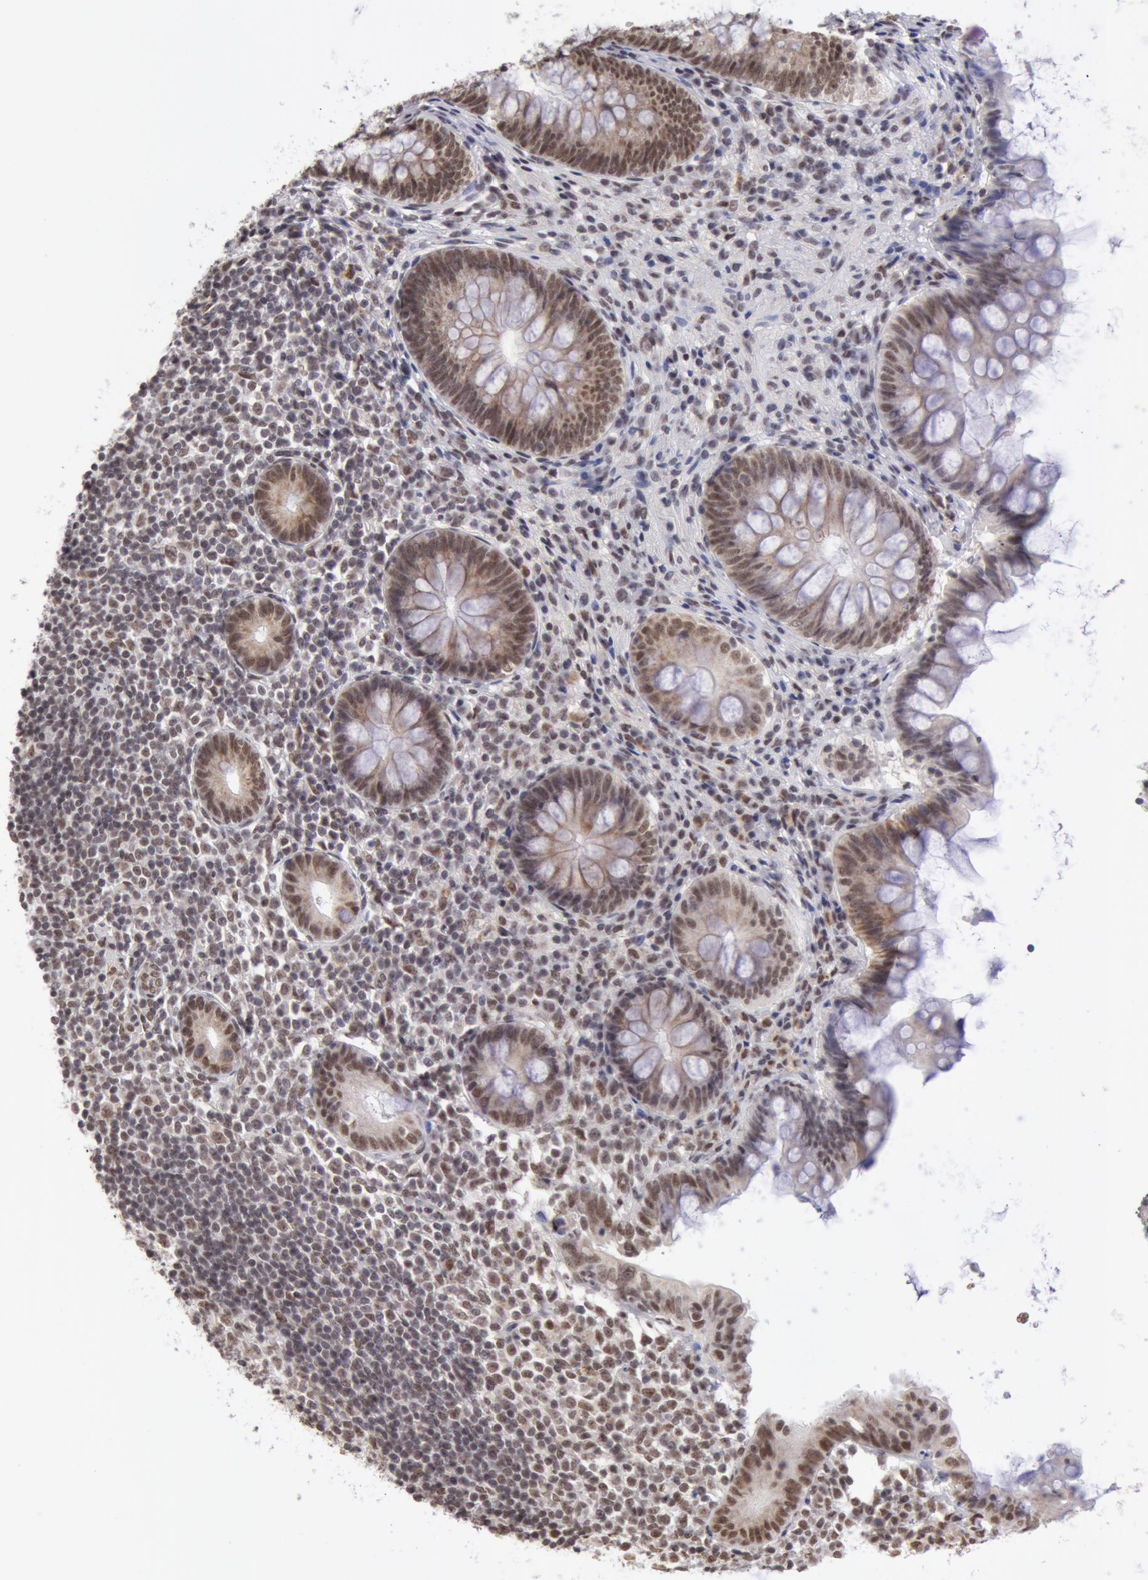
{"staining": {"intensity": "moderate", "quantity": "25%-75%", "location": "cytoplasmic/membranous,nuclear"}, "tissue": "appendix", "cell_type": "Glandular cells", "image_type": "normal", "snomed": [{"axis": "morphology", "description": "Normal tissue, NOS"}, {"axis": "topography", "description": "Appendix"}], "caption": "High-magnification brightfield microscopy of unremarkable appendix stained with DAB (3,3'-diaminobenzidine) (brown) and counterstained with hematoxylin (blue). glandular cells exhibit moderate cytoplasmic/membranous,nuclear staining is appreciated in about25%-75% of cells. (Stains: DAB (3,3'-diaminobenzidine) in brown, nuclei in blue, Microscopy: brightfield microscopy at high magnification).", "gene": "VRTN", "patient": {"sex": "female", "age": 66}}